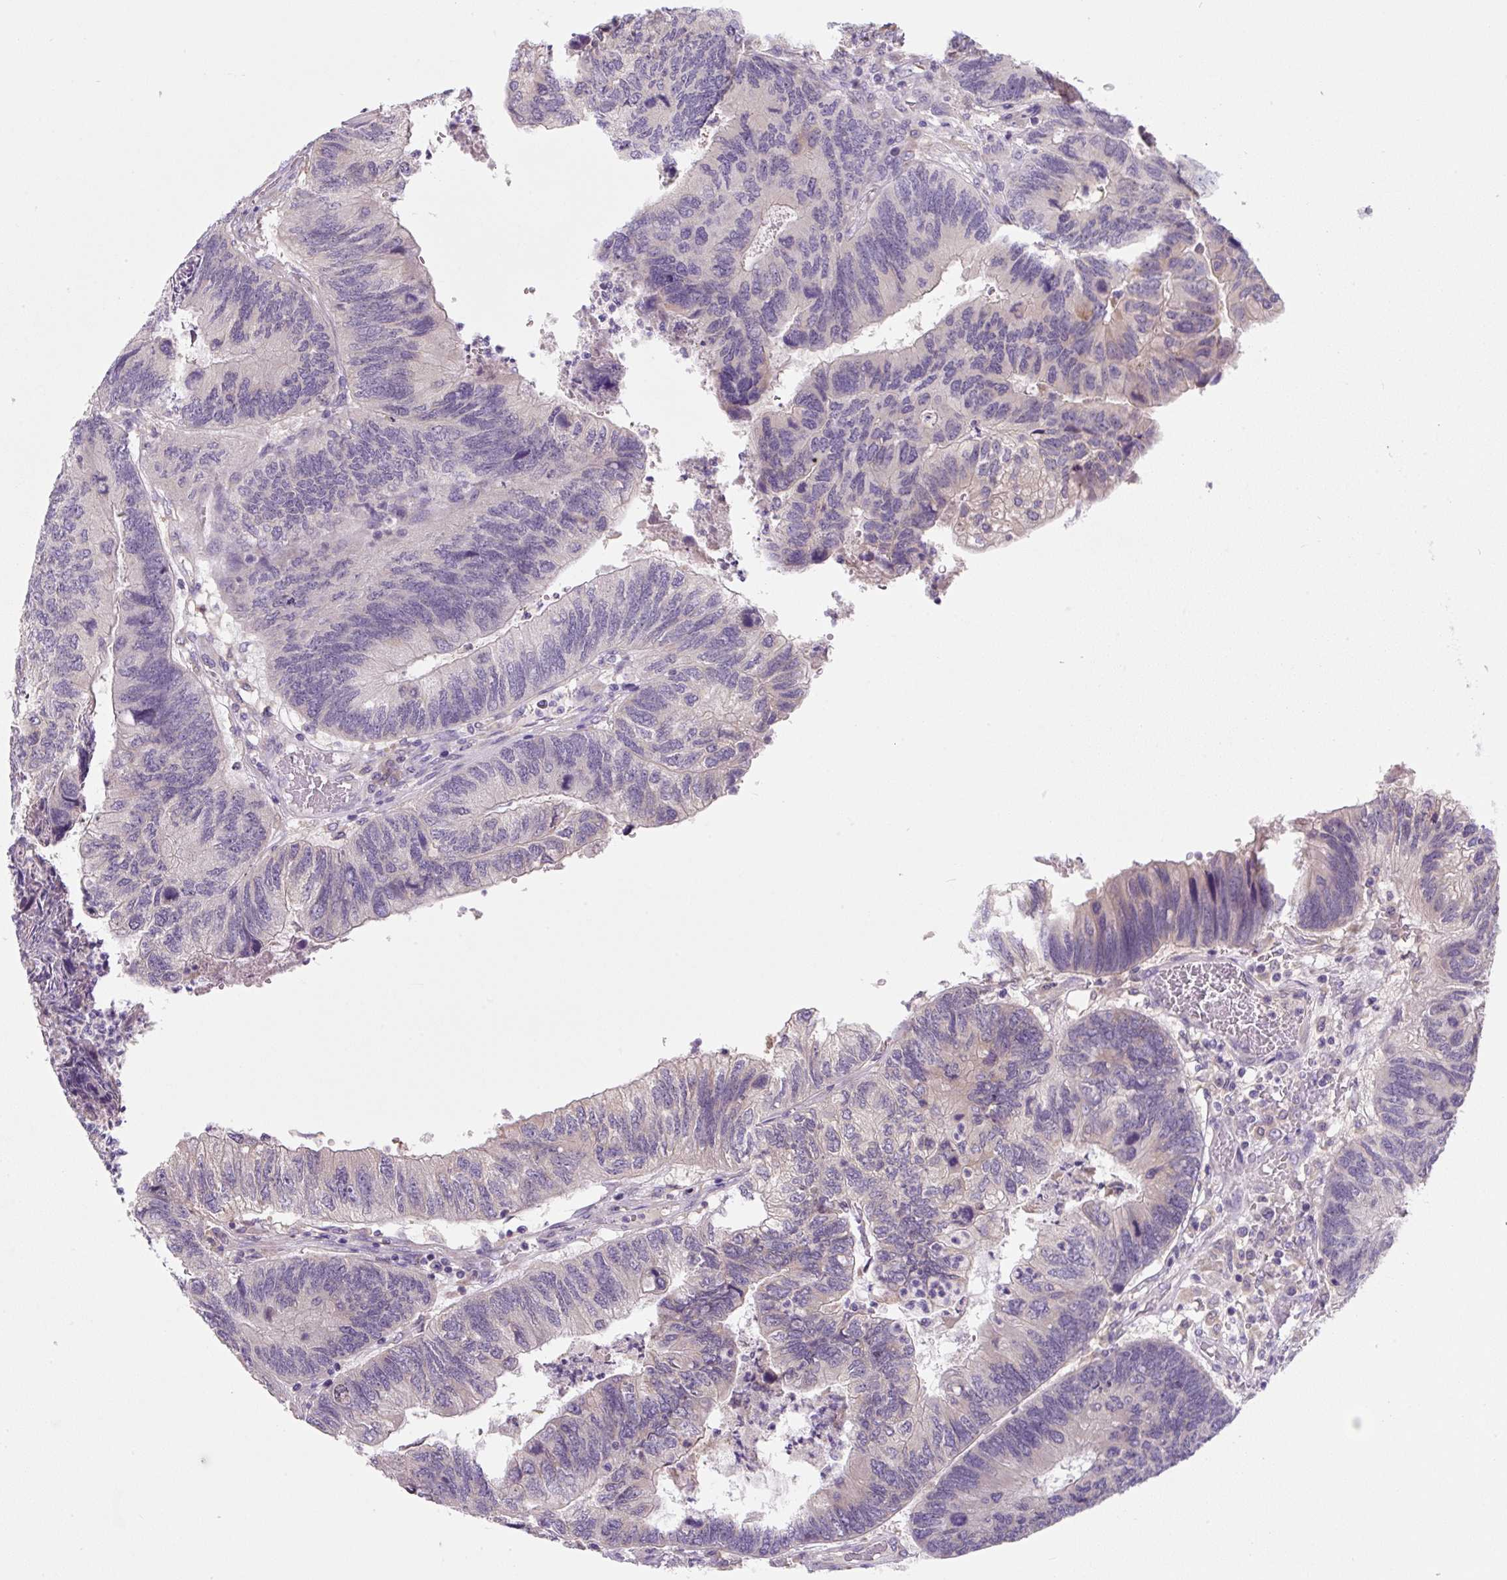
{"staining": {"intensity": "weak", "quantity": "<25%", "location": "cytoplasmic/membranous"}, "tissue": "colorectal cancer", "cell_type": "Tumor cells", "image_type": "cancer", "snomed": [{"axis": "morphology", "description": "Adenocarcinoma, NOS"}, {"axis": "topography", "description": "Colon"}], "caption": "The histopathology image shows no significant staining in tumor cells of adenocarcinoma (colorectal).", "gene": "FZD5", "patient": {"sex": "female", "age": 67}}